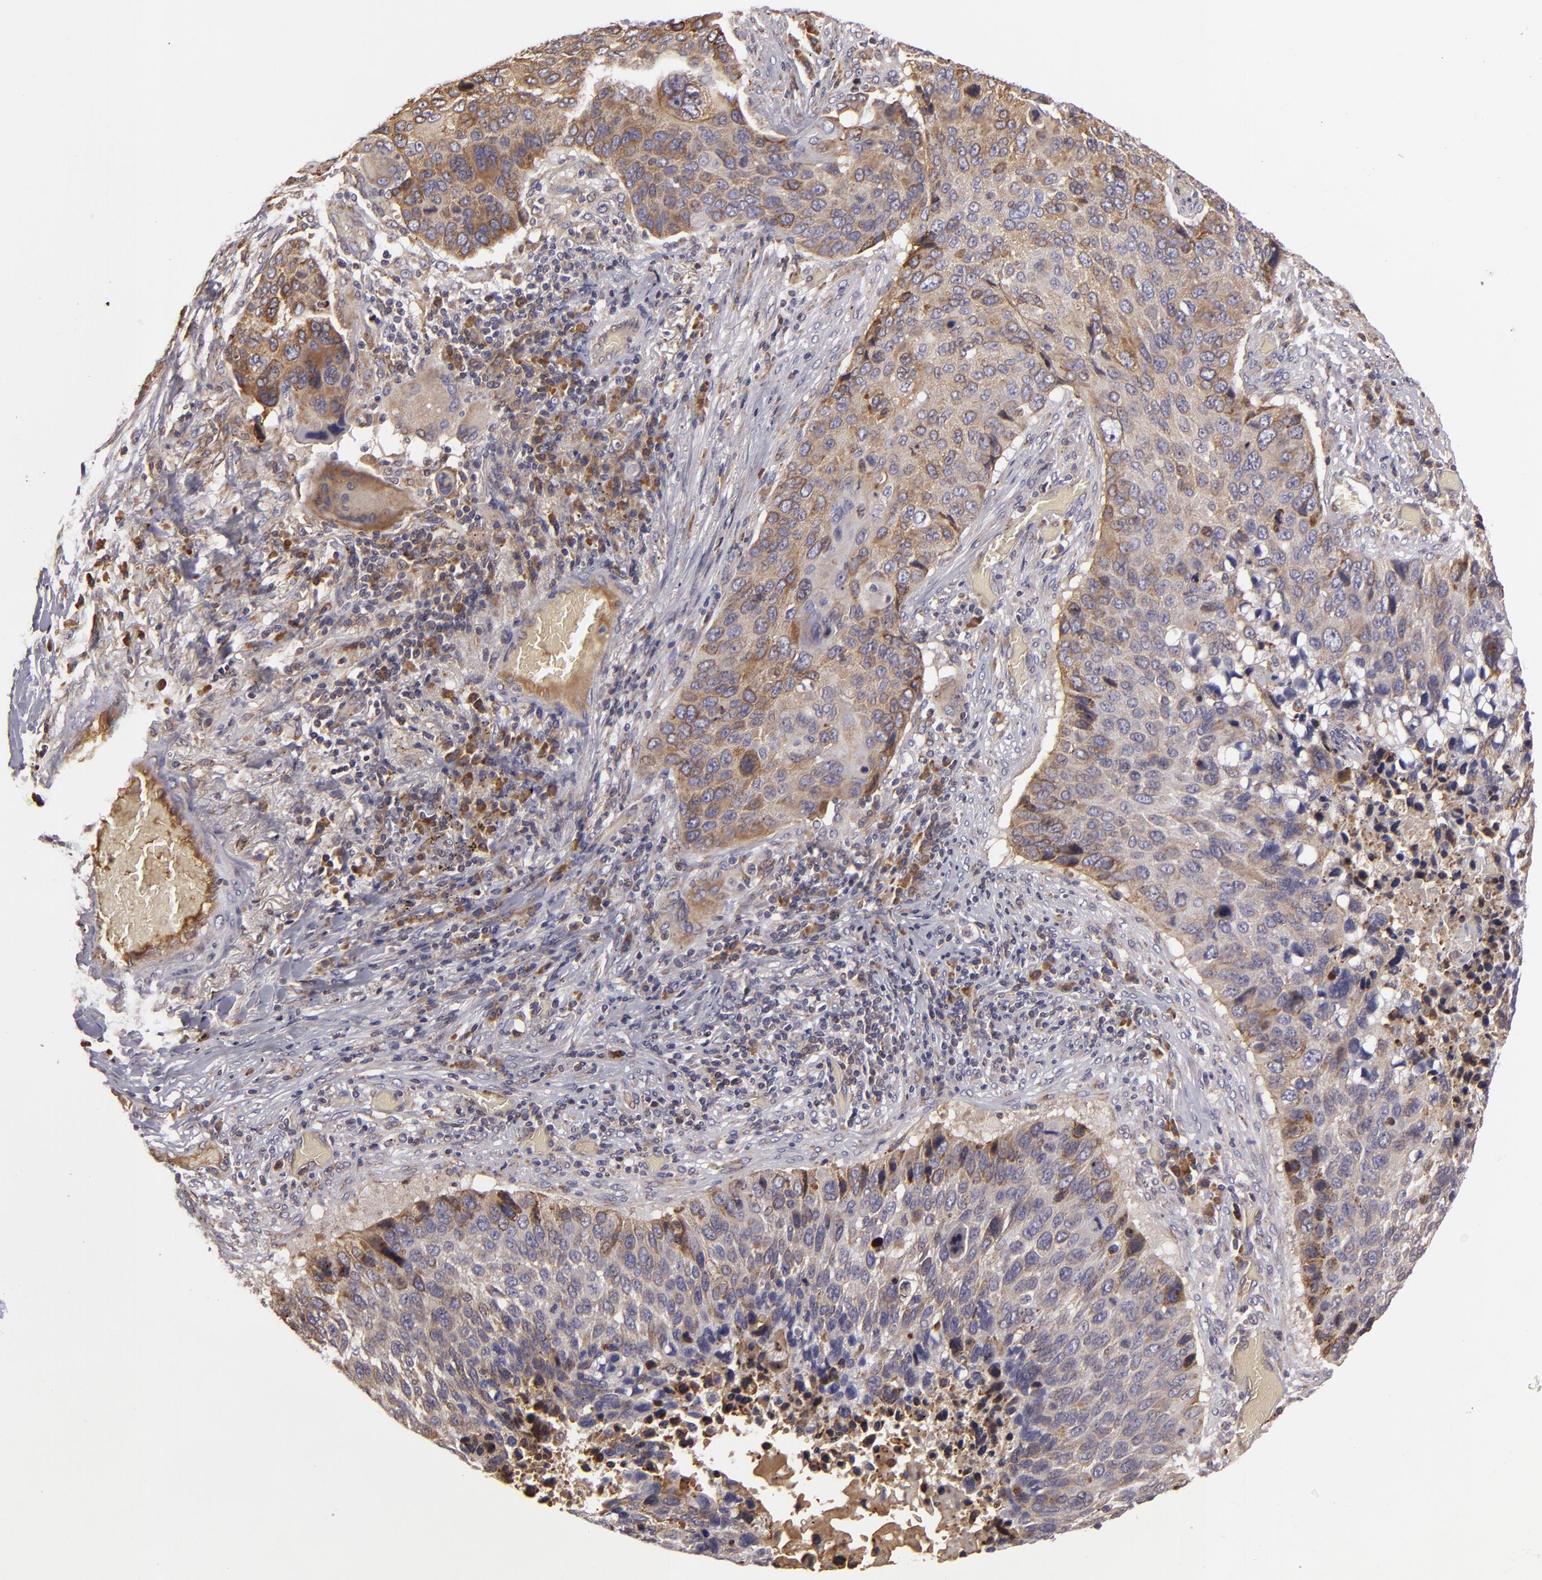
{"staining": {"intensity": "moderate", "quantity": ">75%", "location": "cytoplasmic/membranous"}, "tissue": "lung cancer", "cell_type": "Tumor cells", "image_type": "cancer", "snomed": [{"axis": "morphology", "description": "Squamous cell carcinoma, NOS"}, {"axis": "topography", "description": "Lung"}], "caption": "The micrograph demonstrates staining of lung squamous cell carcinoma, revealing moderate cytoplasmic/membranous protein positivity (brown color) within tumor cells.", "gene": "CFB", "patient": {"sex": "male", "age": 68}}